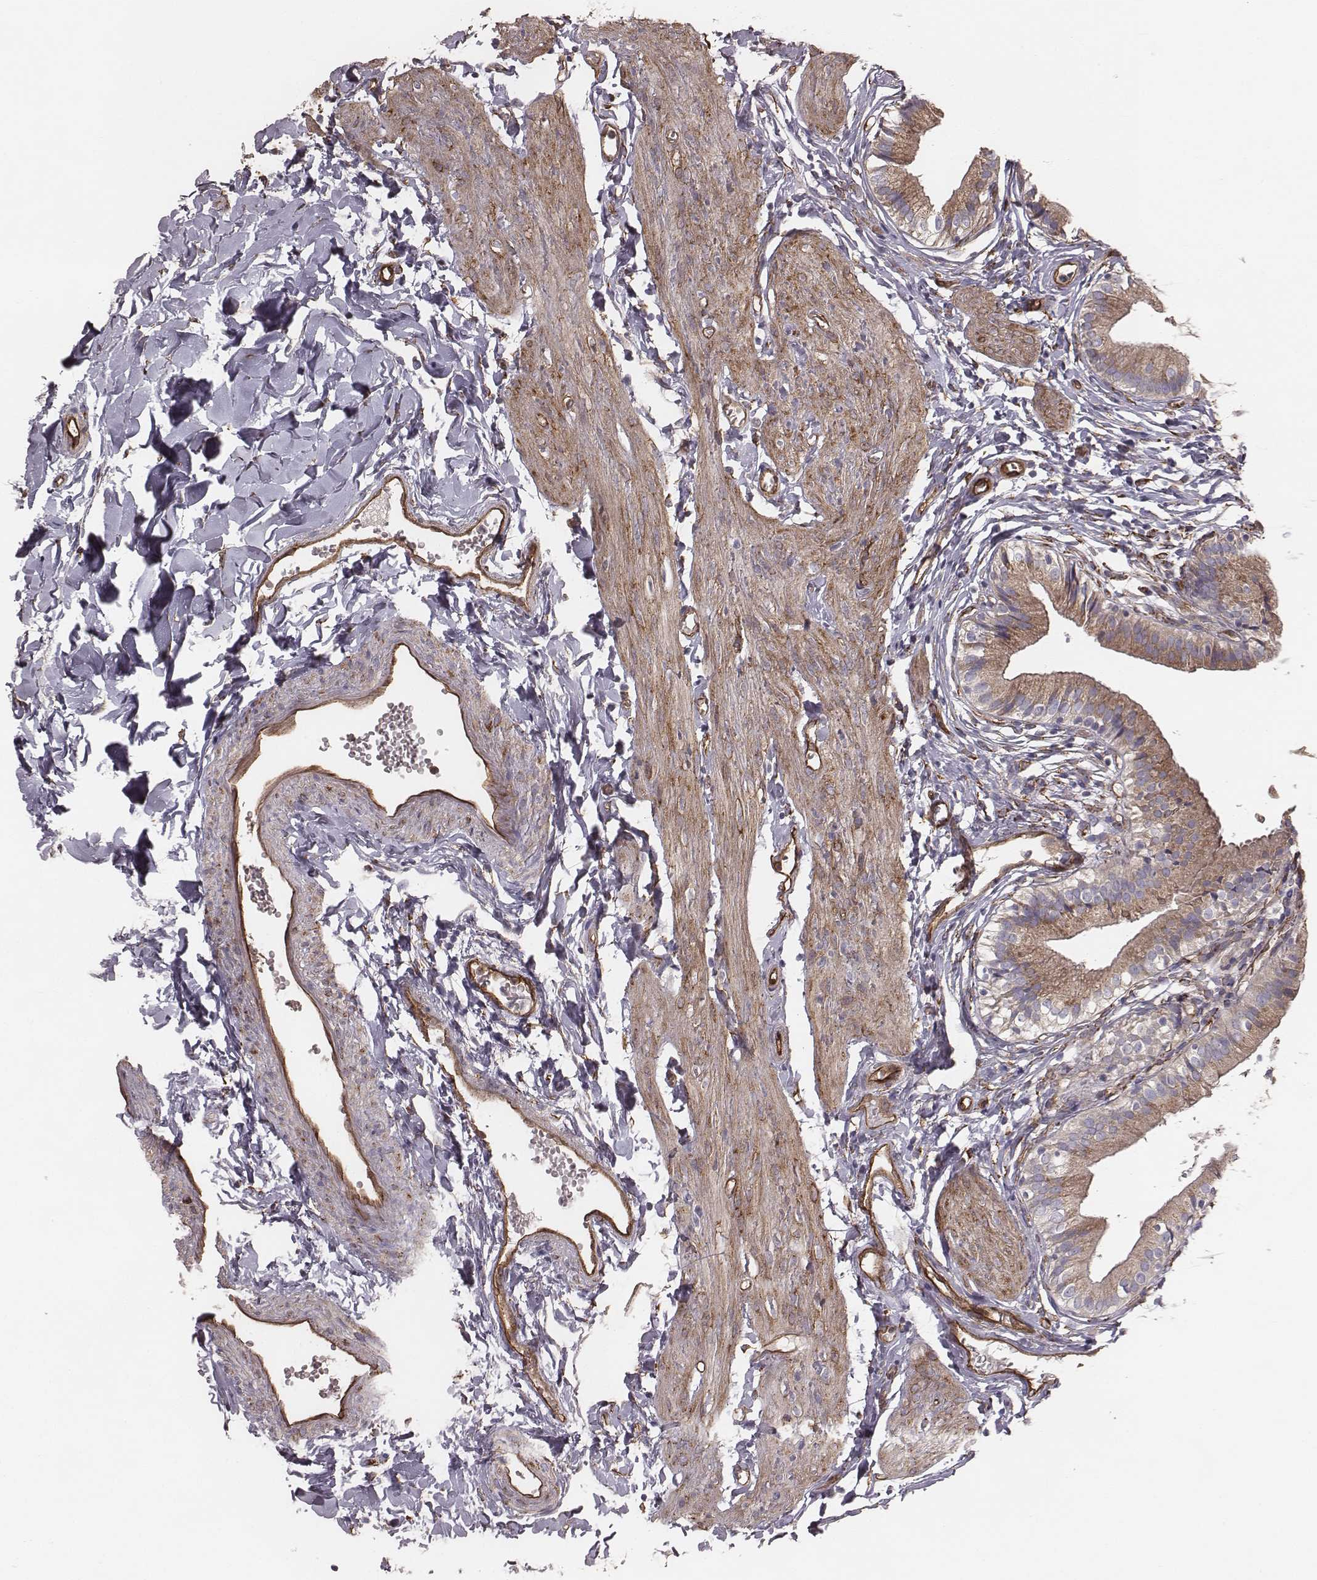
{"staining": {"intensity": "moderate", "quantity": ">75%", "location": "cytoplasmic/membranous"}, "tissue": "gallbladder", "cell_type": "Glandular cells", "image_type": "normal", "snomed": [{"axis": "morphology", "description": "Normal tissue, NOS"}, {"axis": "topography", "description": "Gallbladder"}], "caption": "Moderate cytoplasmic/membranous expression is identified in approximately >75% of glandular cells in unremarkable gallbladder. (brown staining indicates protein expression, while blue staining denotes nuclei).", "gene": "PALMD", "patient": {"sex": "female", "age": 47}}